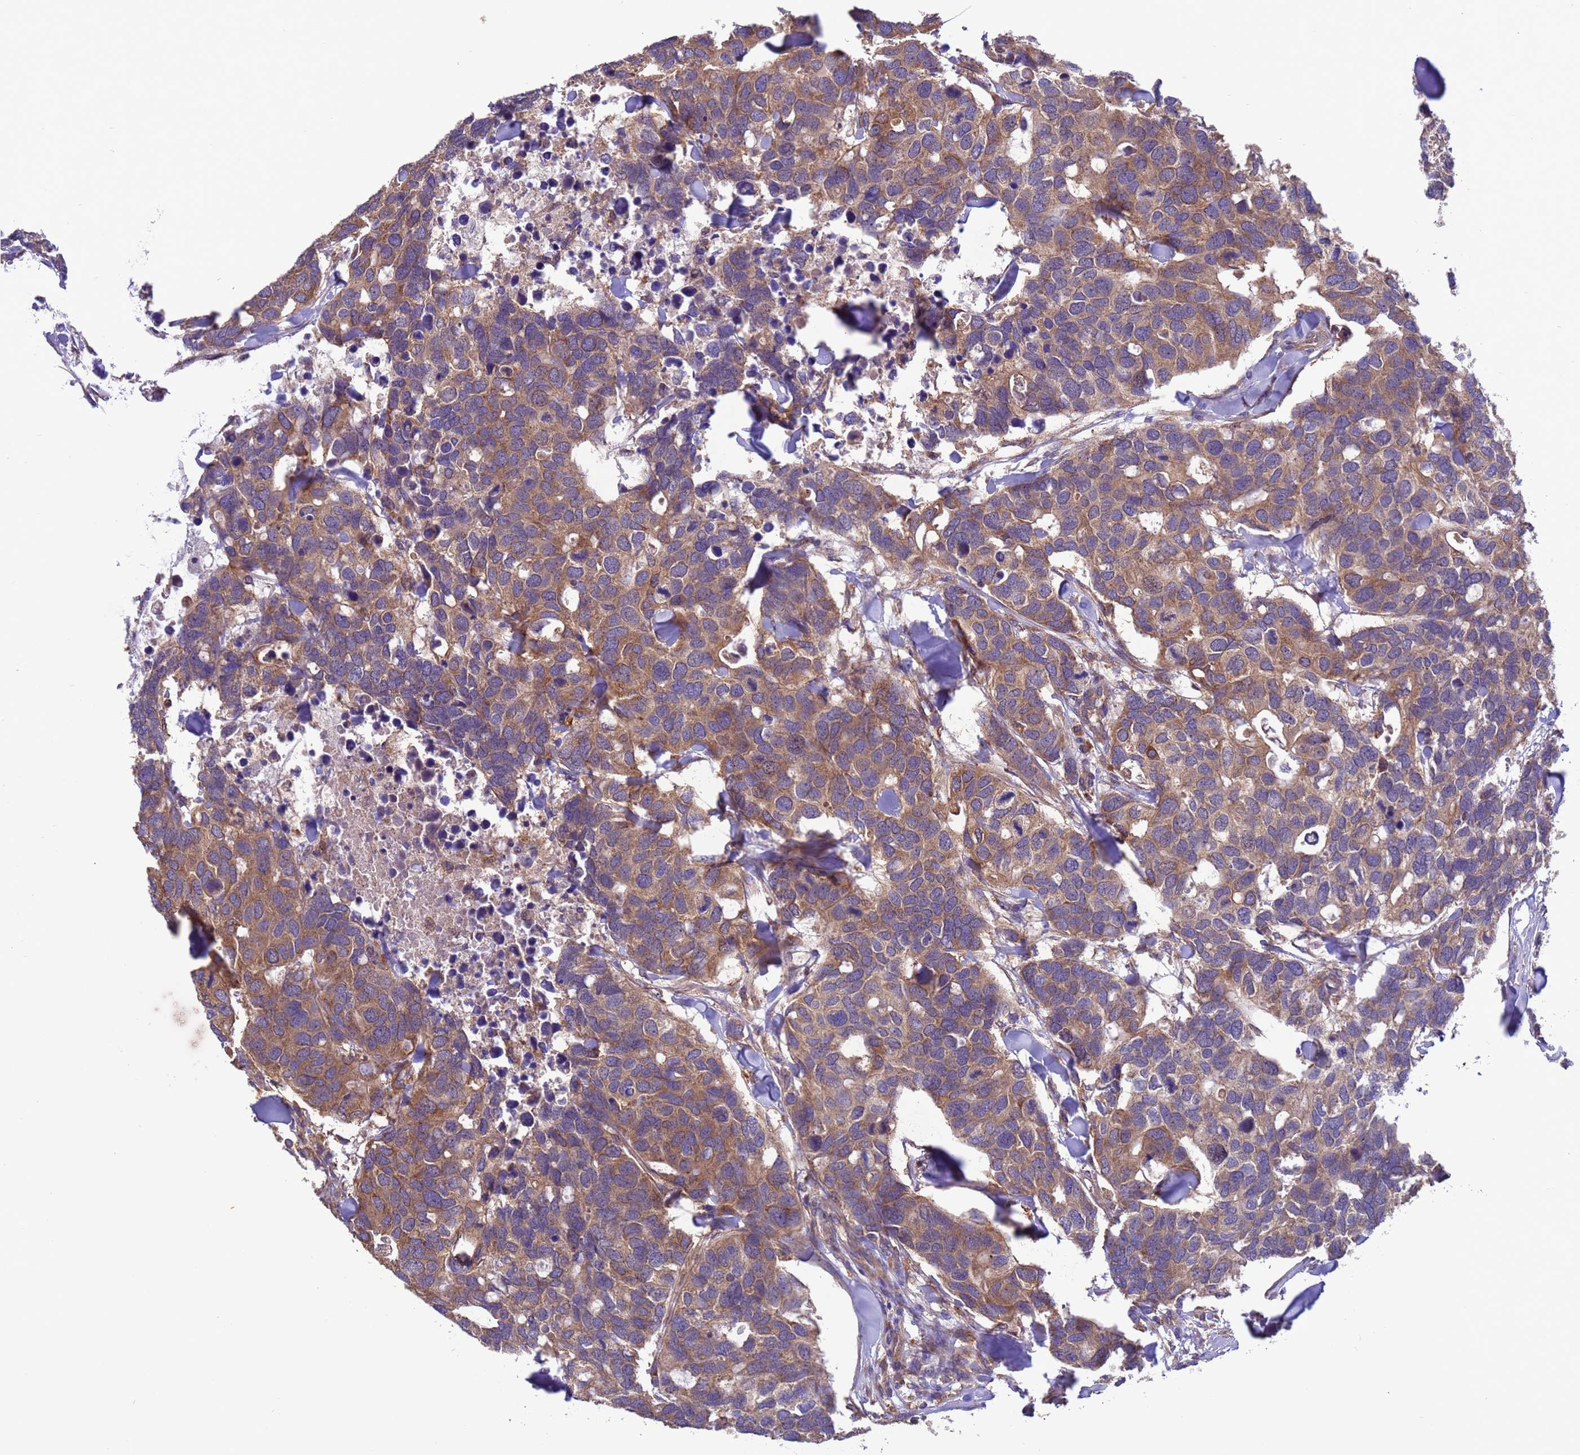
{"staining": {"intensity": "moderate", "quantity": ">75%", "location": "cytoplasmic/membranous"}, "tissue": "breast cancer", "cell_type": "Tumor cells", "image_type": "cancer", "snomed": [{"axis": "morphology", "description": "Duct carcinoma"}, {"axis": "topography", "description": "Breast"}], "caption": "DAB (3,3'-diaminobenzidine) immunohistochemical staining of breast cancer shows moderate cytoplasmic/membranous protein expression in approximately >75% of tumor cells. (brown staining indicates protein expression, while blue staining denotes nuclei).", "gene": "ARHGAP12", "patient": {"sex": "female", "age": 83}}